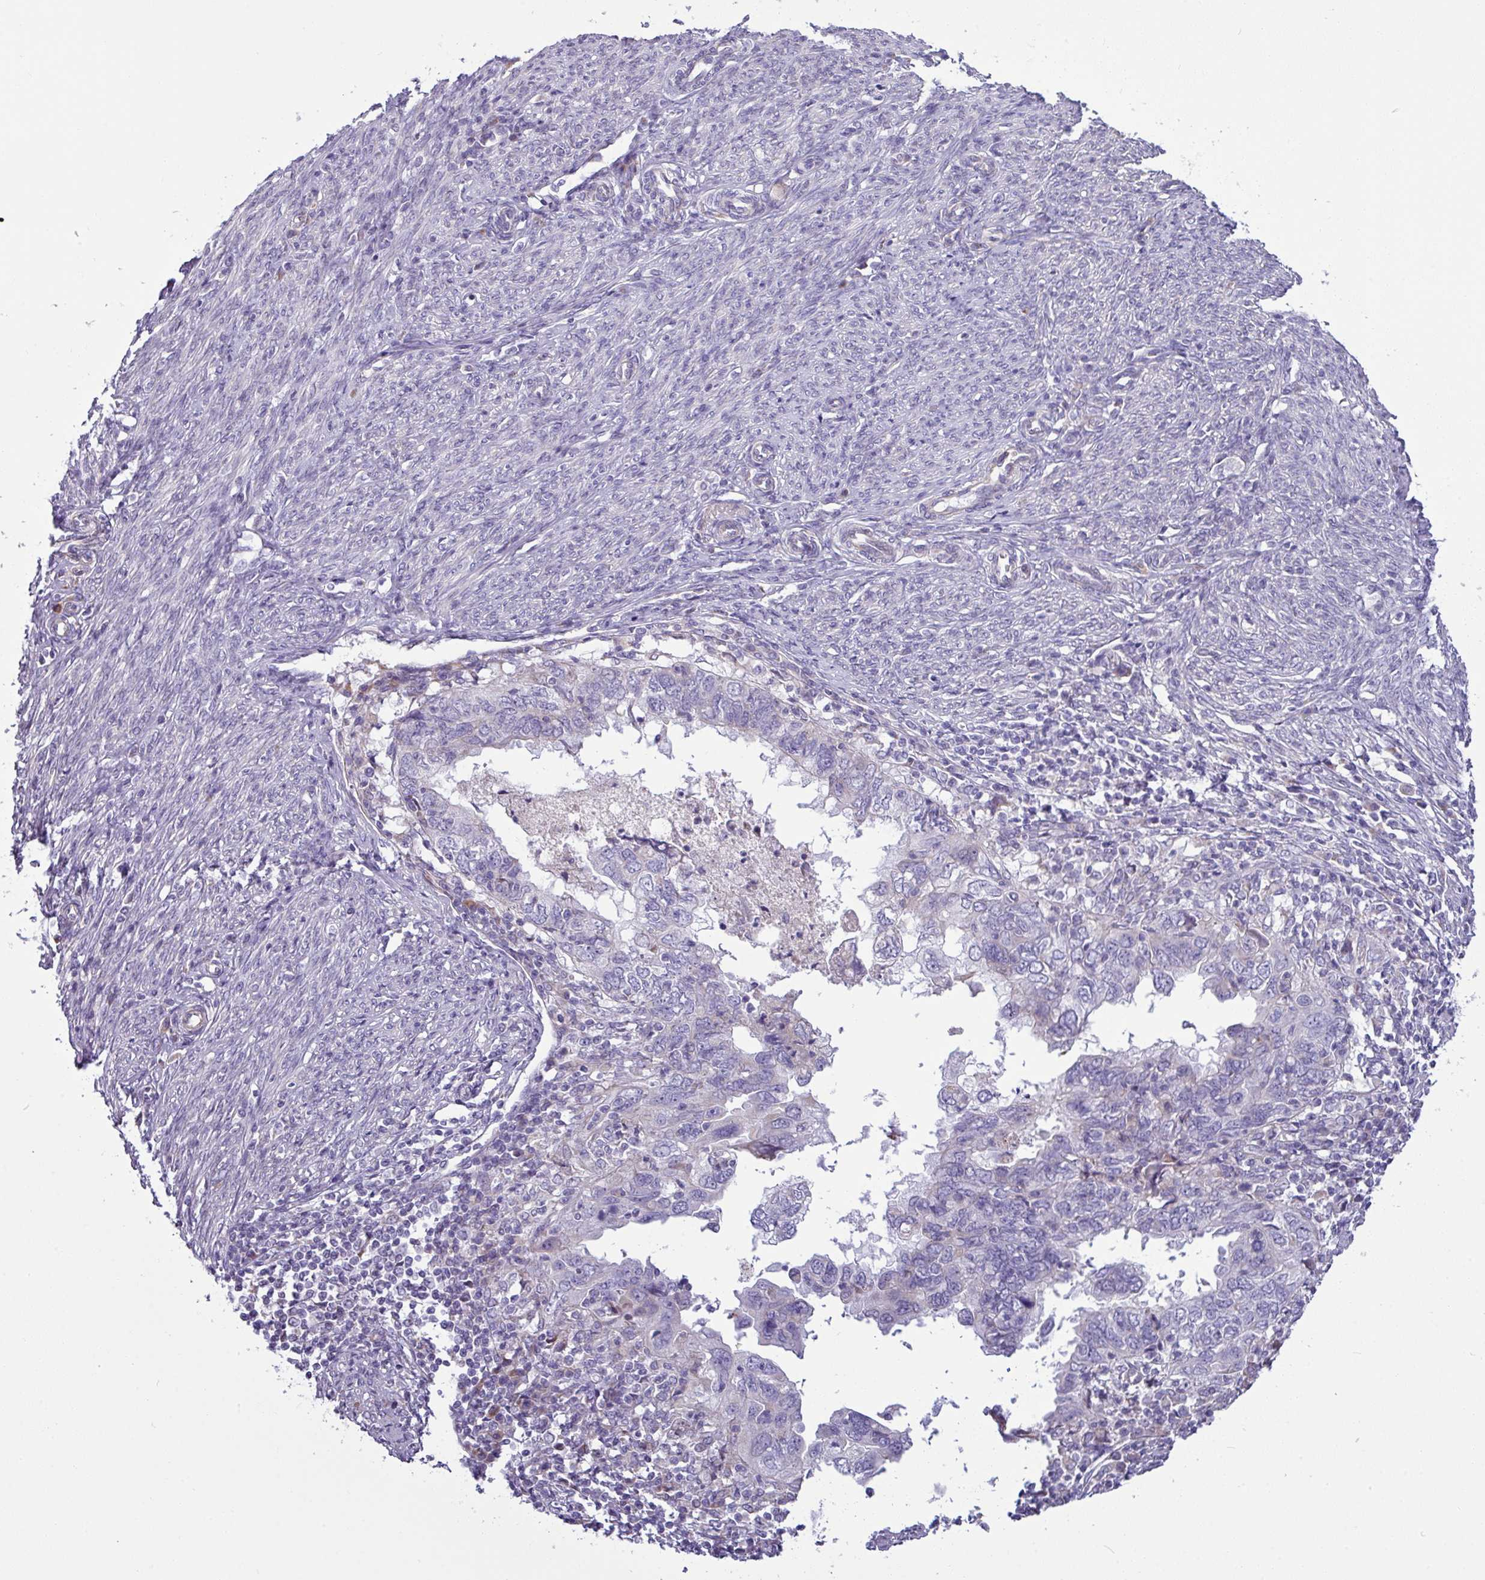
{"staining": {"intensity": "negative", "quantity": "none", "location": "none"}, "tissue": "endometrial cancer", "cell_type": "Tumor cells", "image_type": "cancer", "snomed": [{"axis": "morphology", "description": "Adenocarcinoma, NOS"}, {"axis": "topography", "description": "Uterus"}], "caption": "Tumor cells are negative for protein expression in human endometrial adenocarcinoma.", "gene": "IRGC", "patient": {"sex": "female", "age": 77}}